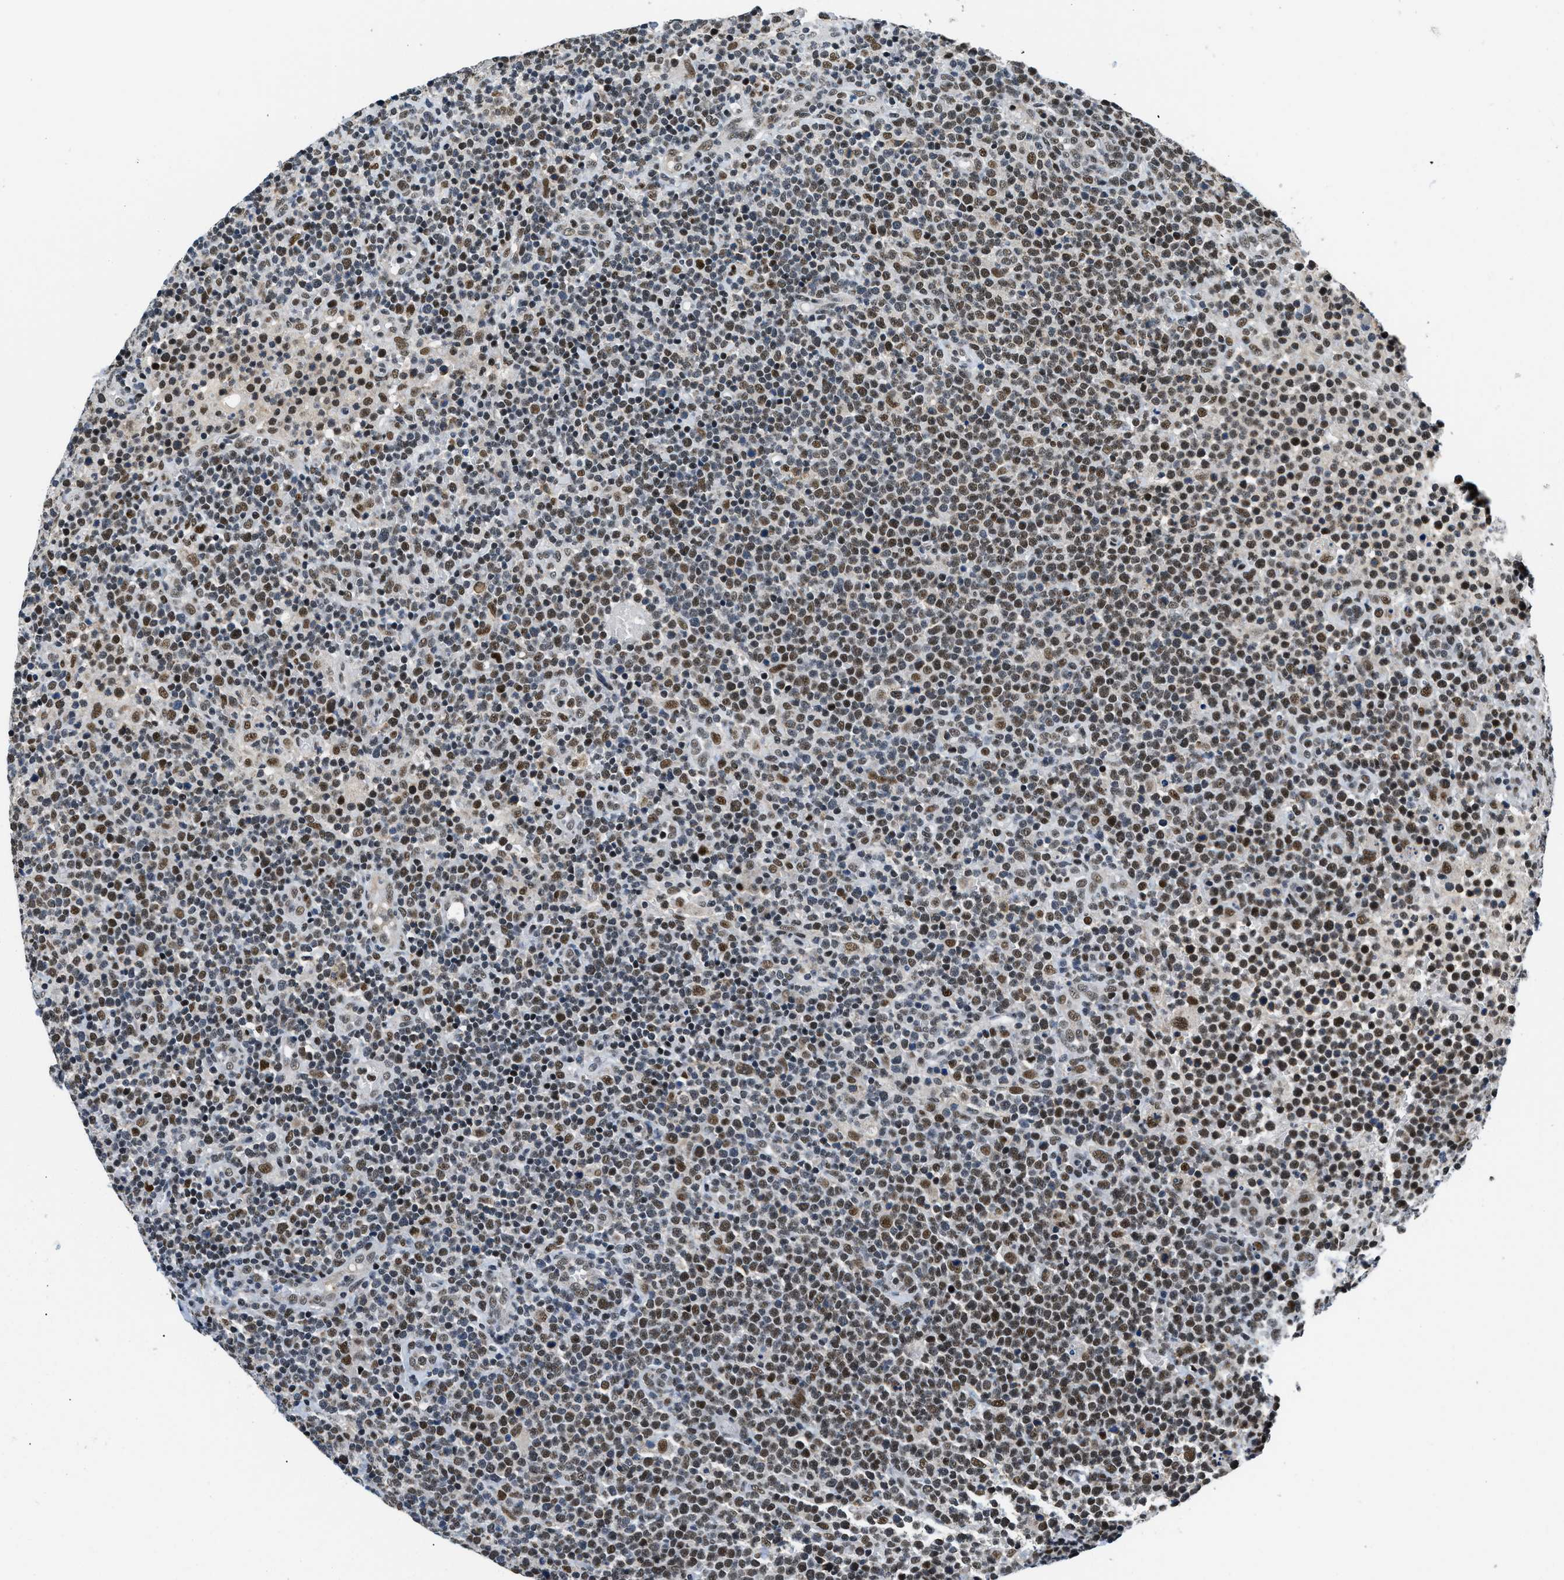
{"staining": {"intensity": "strong", "quantity": "25%-75%", "location": "nuclear"}, "tissue": "lymphoma", "cell_type": "Tumor cells", "image_type": "cancer", "snomed": [{"axis": "morphology", "description": "Malignant lymphoma, non-Hodgkin's type, High grade"}, {"axis": "topography", "description": "Lymph node"}], "caption": "A brown stain labels strong nuclear staining of a protein in high-grade malignant lymphoma, non-Hodgkin's type tumor cells. (Brightfield microscopy of DAB IHC at high magnification).", "gene": "KDM3B", "patient": {"sex": "male", "age": 61}}